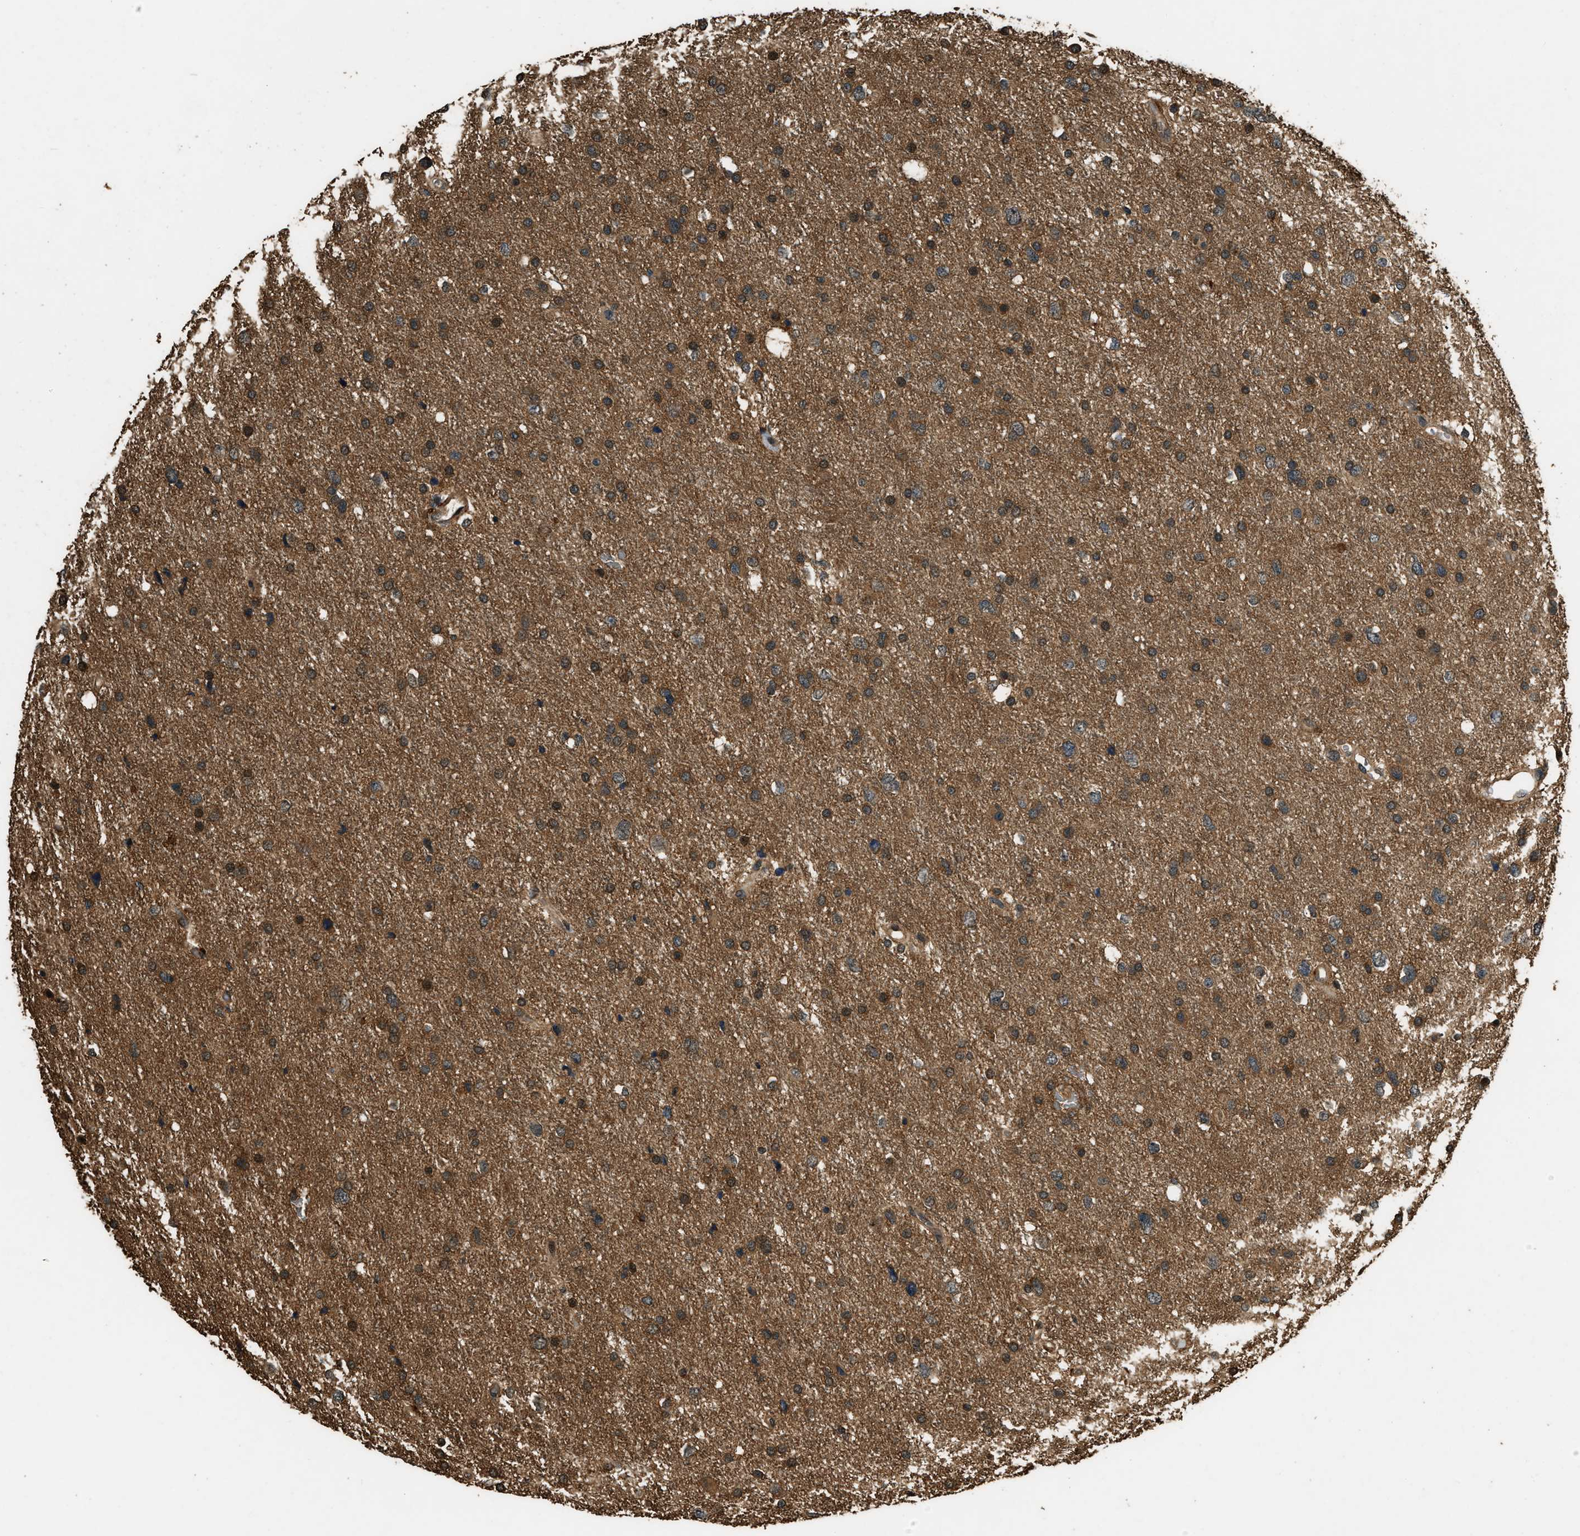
{"staining": {"intensity": "moderate", "quantity": ">75%", "location": "cytoplasmic/membranous"}, "tissue": "glioma", "cell_type": "Tumor cells", "image_type": "cancer", "snomed": [{"axis": "morphology", "description": "Glioma, malignant, Low grade"}, {"axis": "topography", "description": "Brain"}], "caption": "The image demonstrates immunohistochemical staining of glioma. There is moderate cytoplasmic/membranous expression is seen in about >75% of tumor cells.", "gene": "RAP2A", "patient": {"sex": "female", "age": 37}}